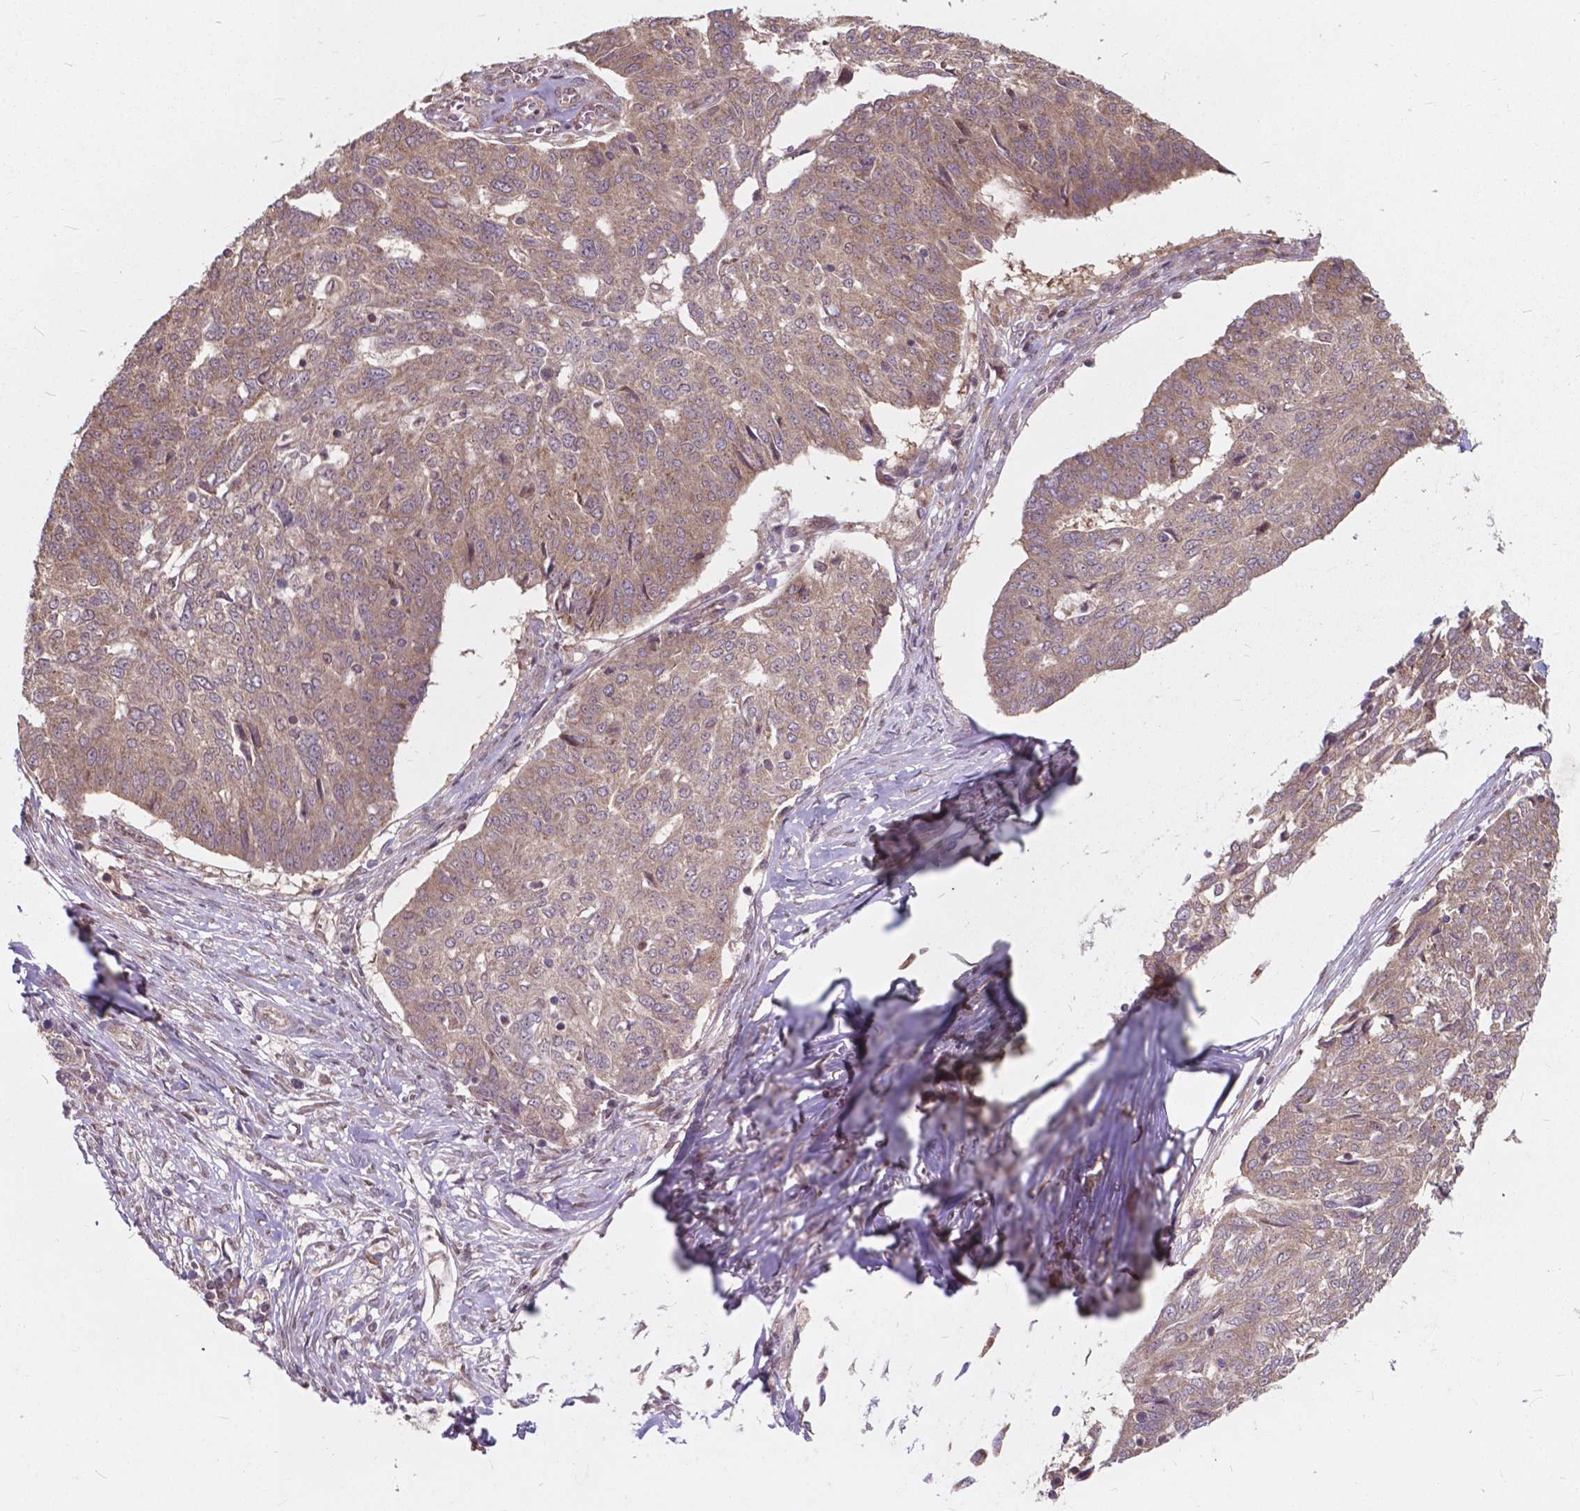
{"staining": {"intensity": "weak", "quantity": "<25%", "location": "cytoplasmic/membranous"}, "tissue": "ovarian cancer", "cell_type": "Tumor cells", "image_type": "cancer", "snomed": [{"axis": "morphology", "description": "Cystadenocarcinoma, serous, NOS"}, {"axis": "topography", "description": "Ovary"}], "caption": "An IHC image of serous cystadenocarcinoma (ovarian) is shown. There is no staining in tumor cells of serous cystadenocarcinoma (ovarian). (IHC, brightfield microscopy, high magnification).", "gene": "MRPL33", "patient": {"sex": "female", "age": 67}}